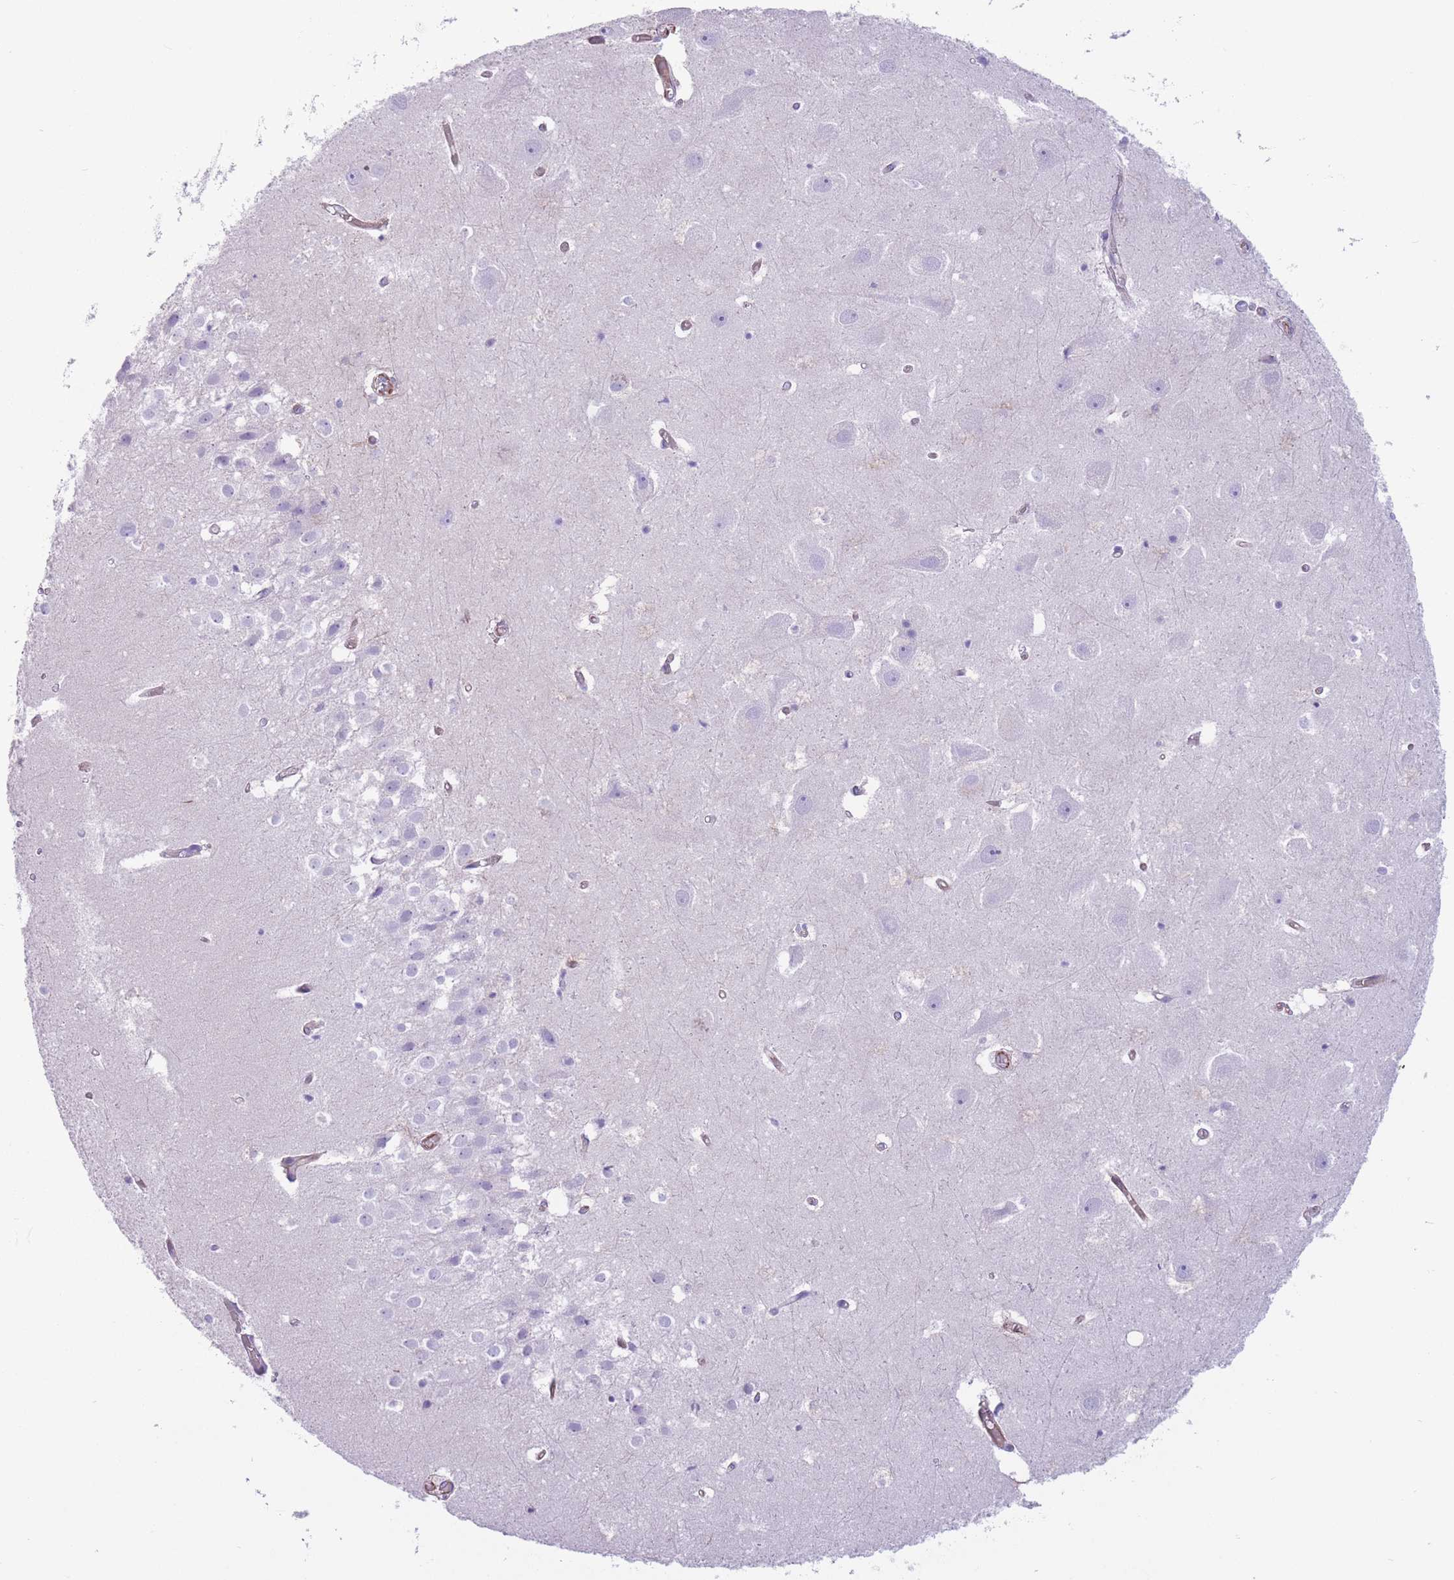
{"staining": {"intensity": "negative", "quantity": "none", "location": "none"}, "tissue": "hippocampus", "cell_type": "Glial cells", "image_type": "normal", "snomed": [{"axis": "morphology", "description": "Normal tissue, NOS"}, {"axis": "topography", "description": "Hippocampus"}], "caption": "A high-resolution micrograph shows immunohistochemistry (IHC) staining of unremarkable hippocampus, which reveals no significant staining in glial cells.", "gene": "ATP5MF", "patient": {"sex": "female", "age": 52}}